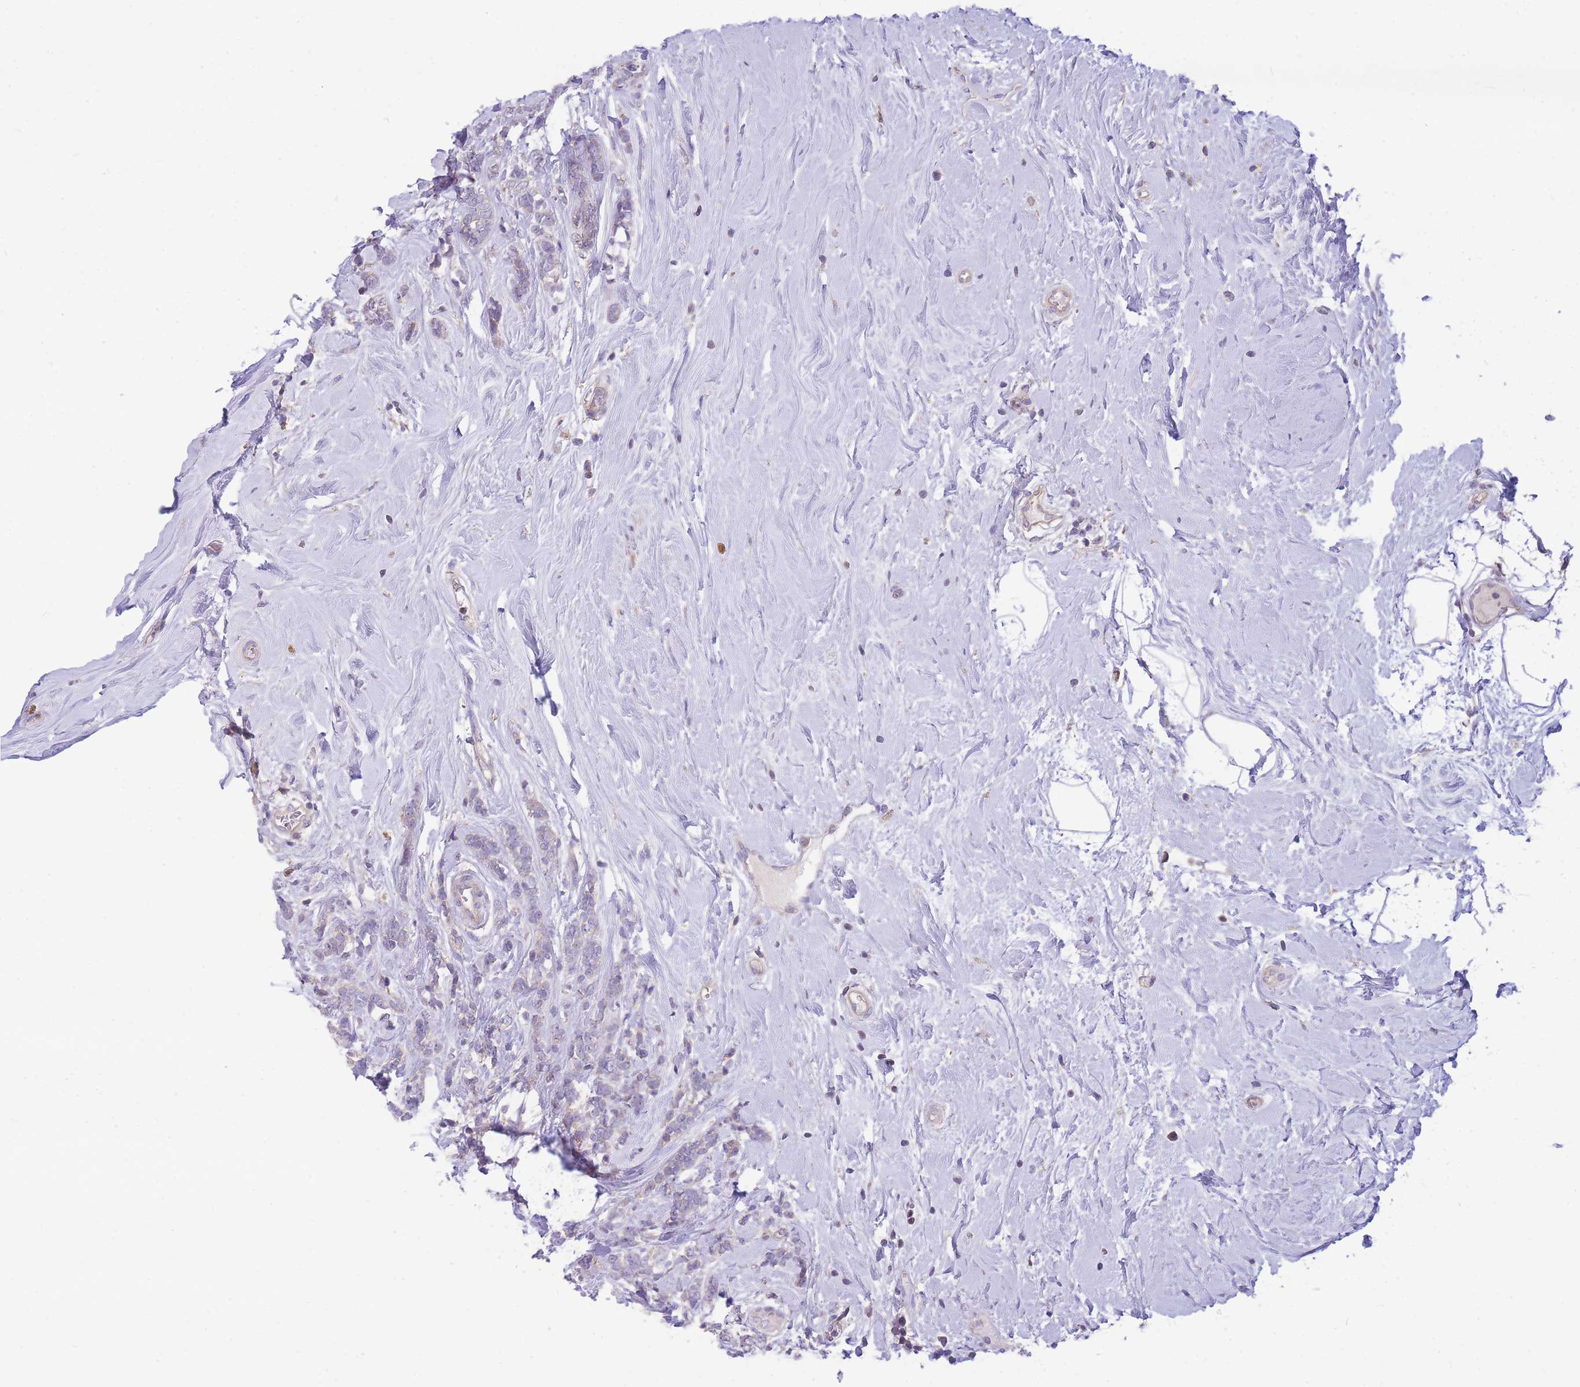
{"staining": {"intensity": "weak", "quantity": "<25%", "location": "cytoplasmic/membranous"}, "tissue": "breast cancer", "cell_type": "Tumor cells", "image_type": "cancer", "snomed": [{"axis": "morphology", "description": "Lobular carcinoma"}, {"axis": "topography", "description": "Breast"}], "caption": "Immunohistochemical staining of human breast cancer exhibits no significant staining in tumor cells.", "gene": "OR5T1", "patient": {"sex": "female", "age": 58}}